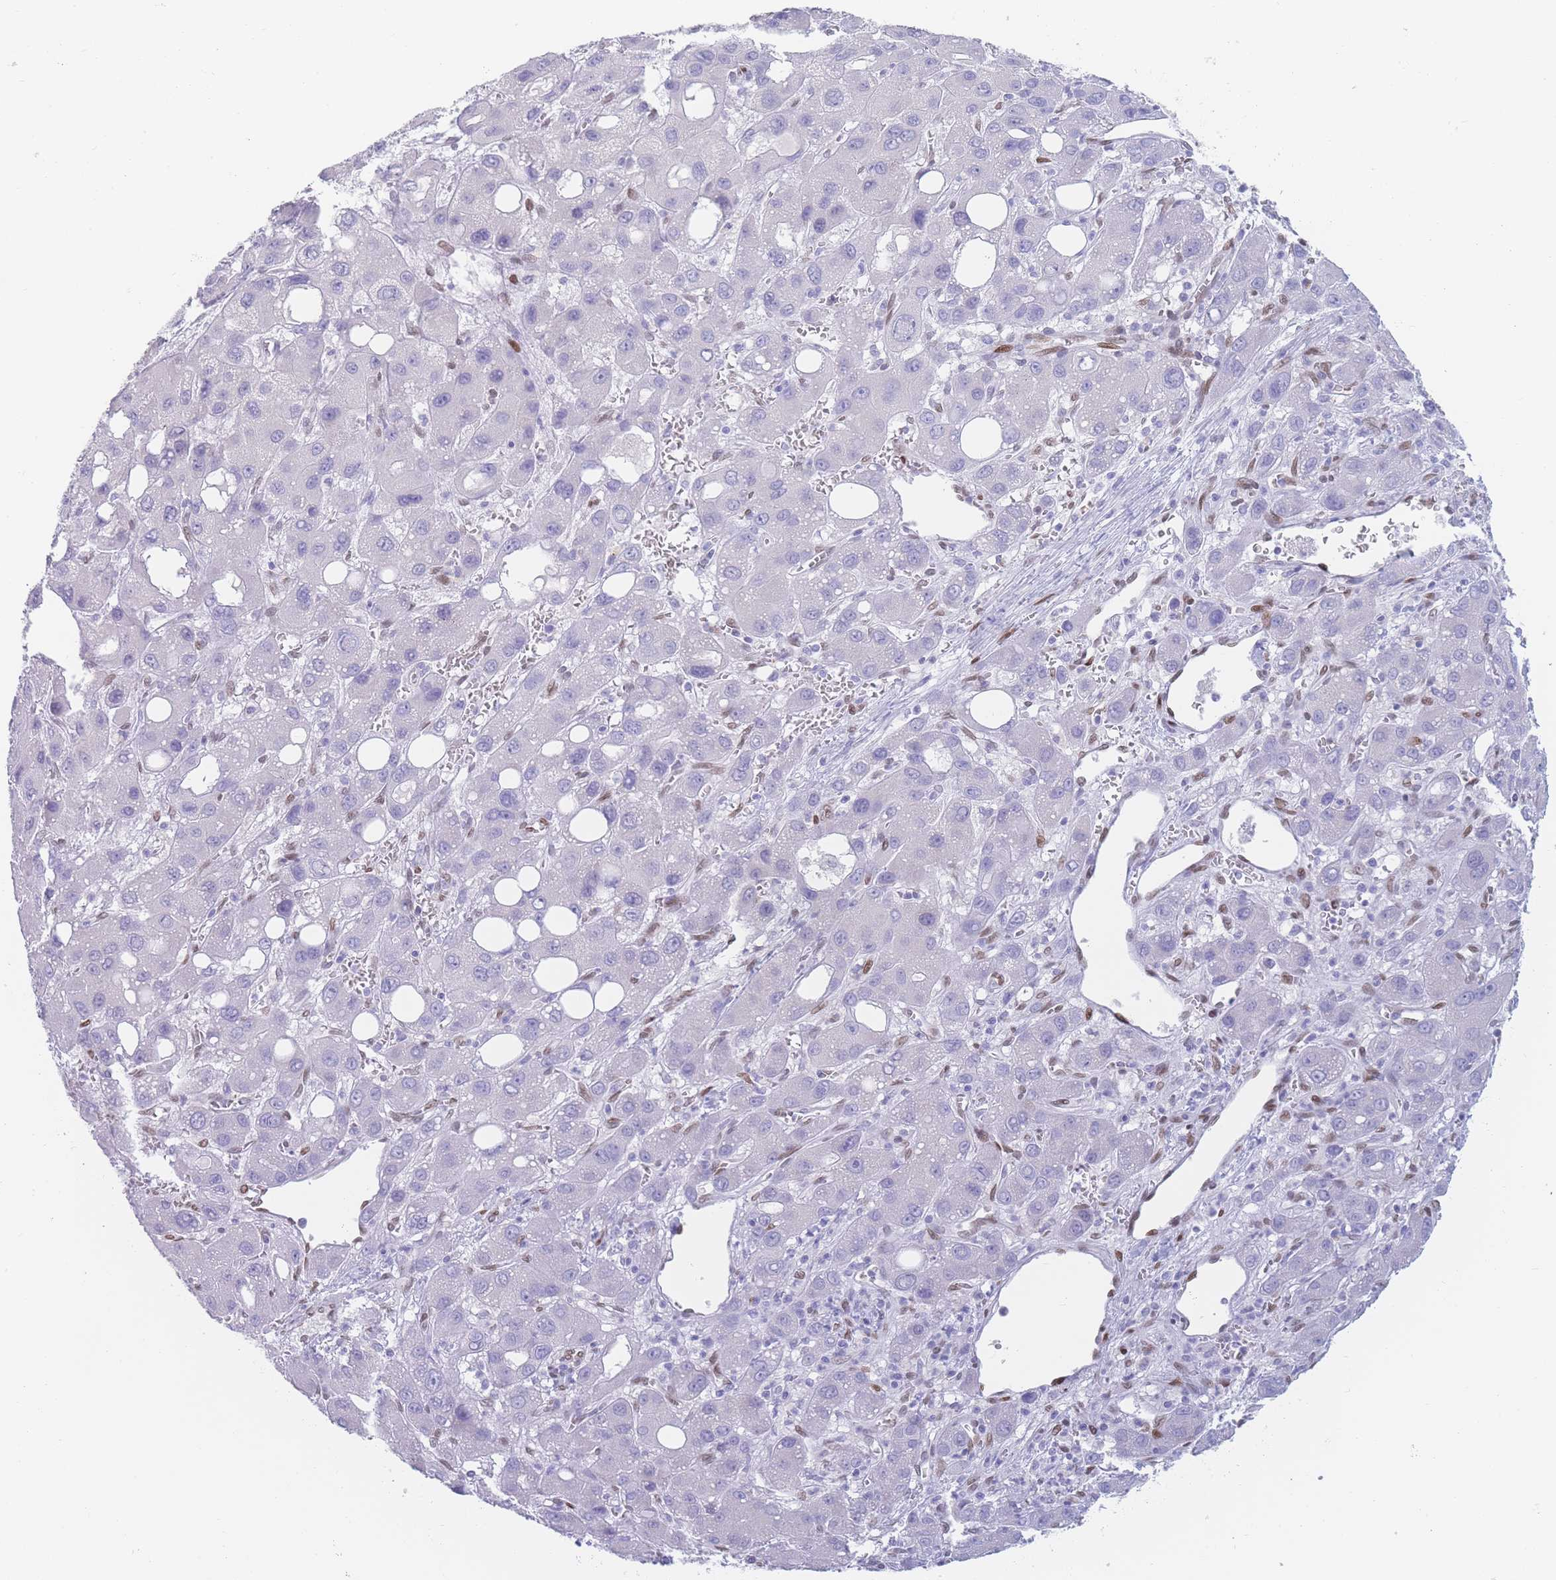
{"staining": {"intensity": "negative", "quantity": "none", "location": "none"}, "tissue": "liver cancer", "cell_type": "Tumor cells", "image_type": "cancer", "snomed": [{"axis": "morphology", "description": "Carcinoma, Hepatocellular, NOS"}, {"axis": "topography", "description": "Liver"}], "caption": "Tumor cells are negative for brown protein staining in liver cancer.", "gene": "PSMB5", "patient": {"sex": "male", "age": 55}}